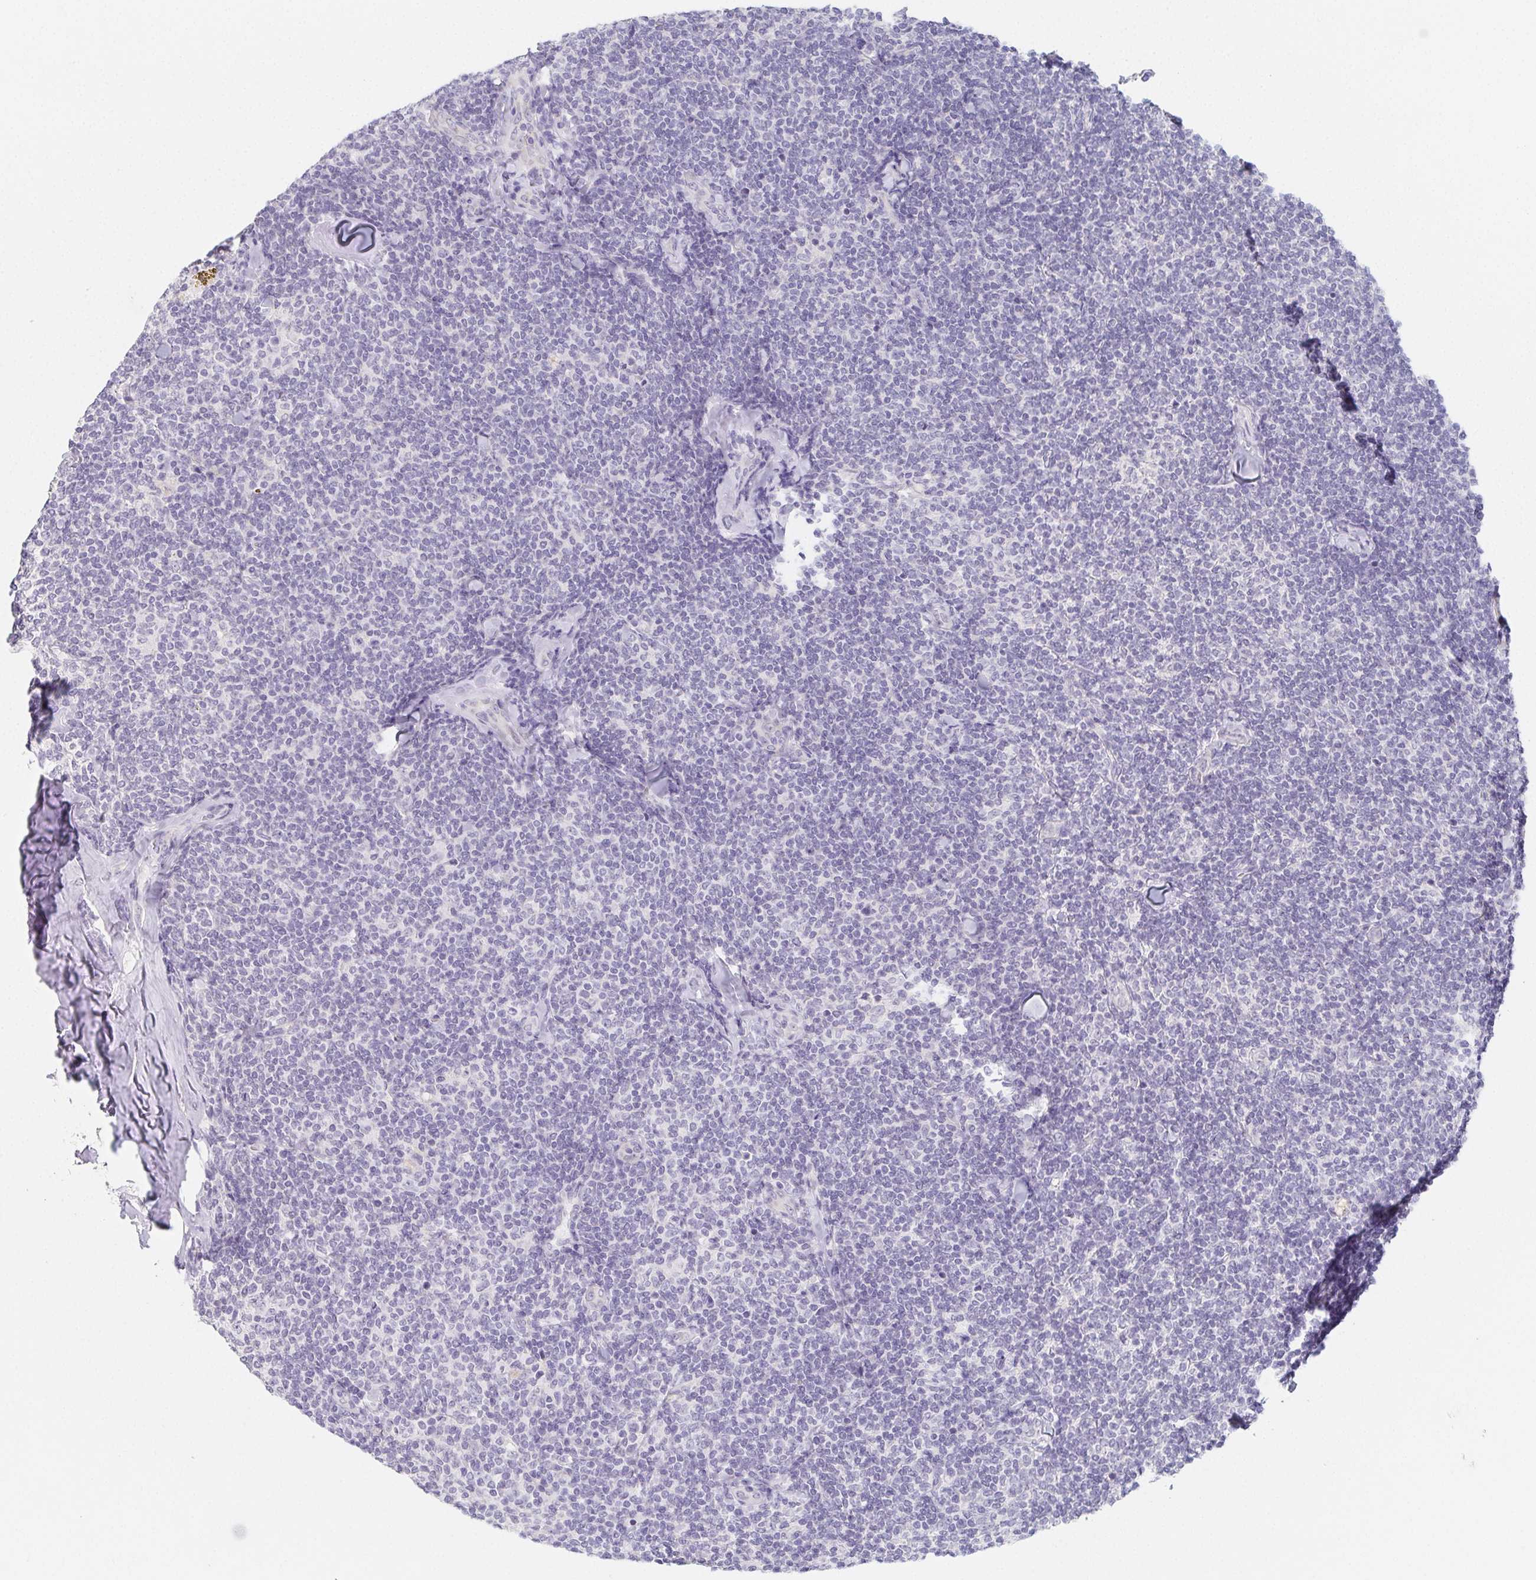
{"staining": {"intensity": "negative", "quantity": "none", "location": "none"}, "tissue": "lymphoma", "cell_type": "Tumor cells", "image_type": "cancer", "snomed": [{"axis": "morphology", "description": "Malignant lymphoma, non-Hodgkin's type, Low grade"}, {"axis": "topography", "description": "Lymph node"}], "caption": "Lymphoma was stained to show a protein in brown. There is no significant expression in tumor cells.", "gene": "GLIPR1L1", "patient": {"sex": "female", "age": 56}}